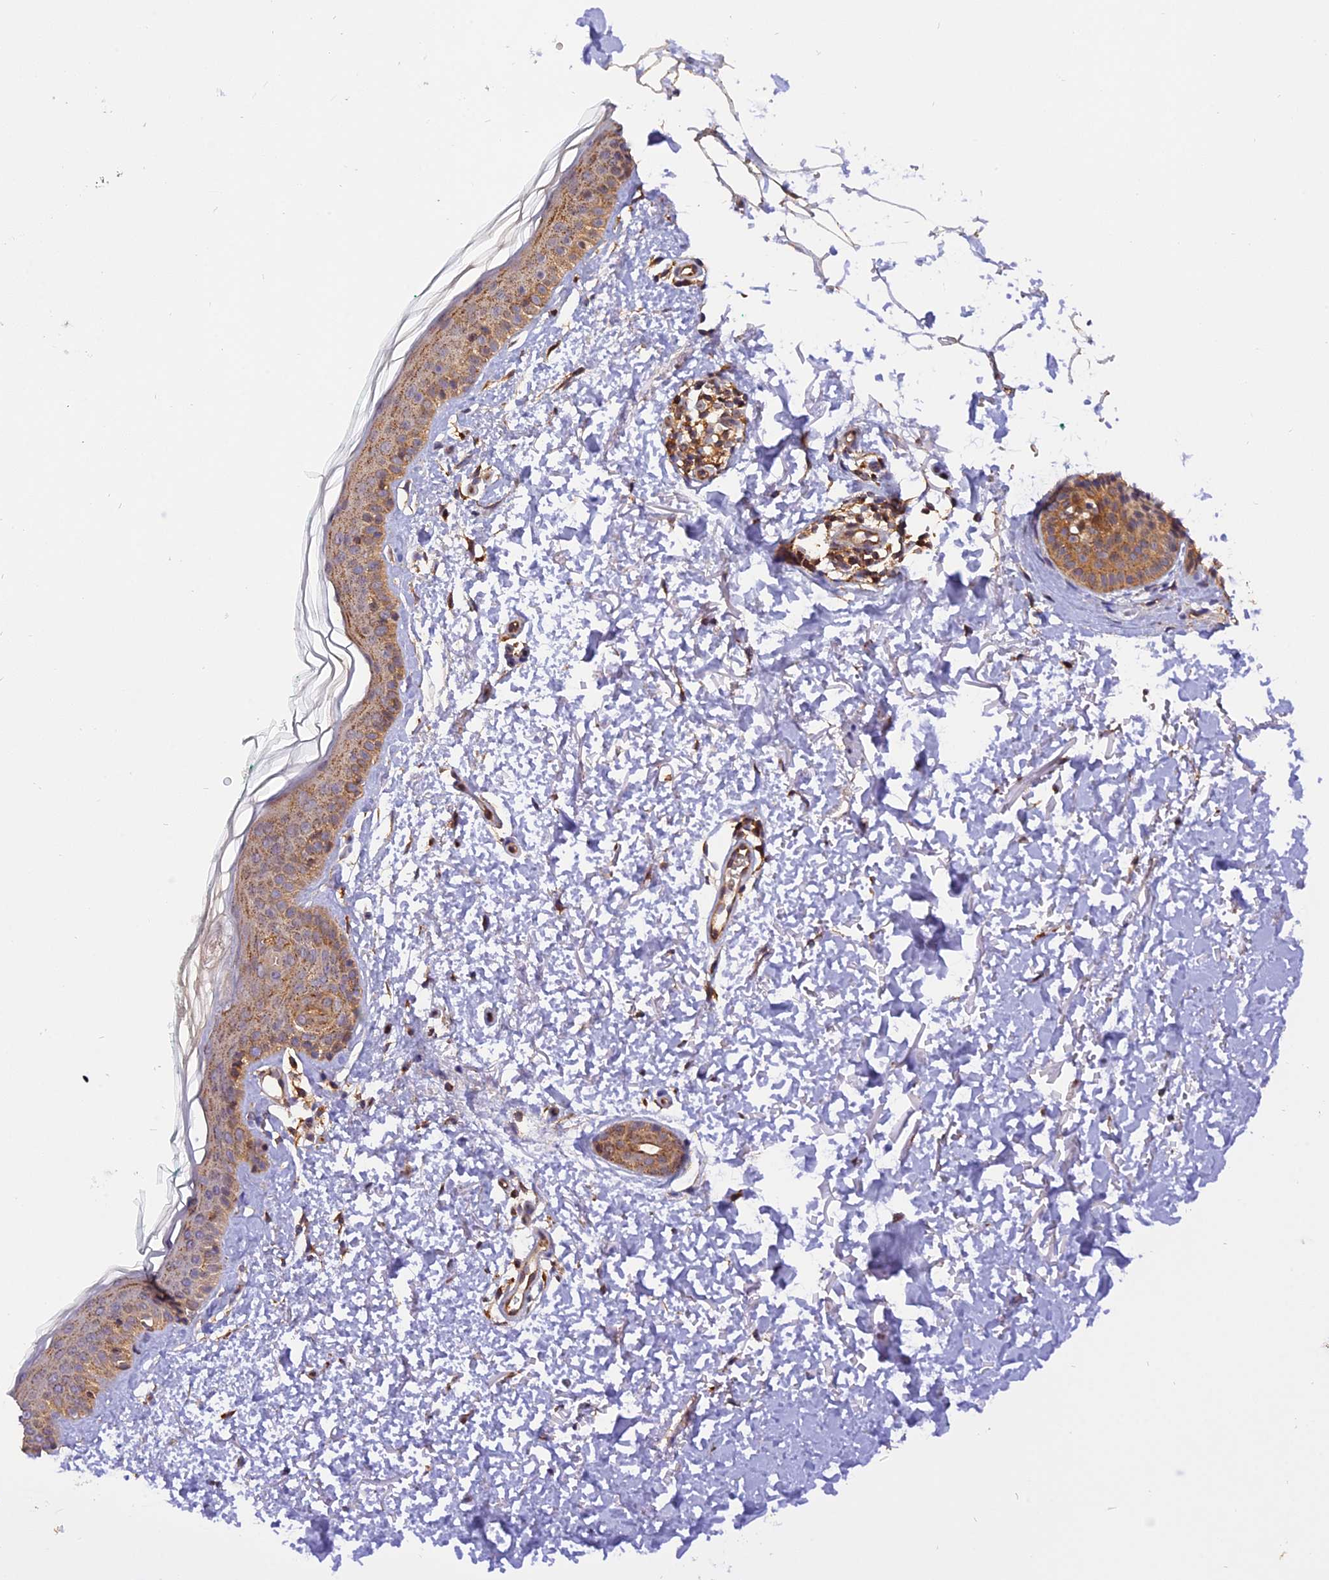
{"staining": {"intensity": "strong", "quantity": ">75%", "location": "cytoplasmic/membranous"}, "tissue": "skin", "cell_type": "Fibroblasts", "image_type": "normal", "snomed": [{"axis": "morphology", "description": "Normal tissue, NOS"}, {"axis": "topography", "description": "Skin"}], "caption": "The histopathology image reveals a brown stain indicating the presence of a protein in the cytoplasmic/membranous of fibroblasts in skin.", "gene": "PEX3", "patient": {"sex": "male", "age": 66}}